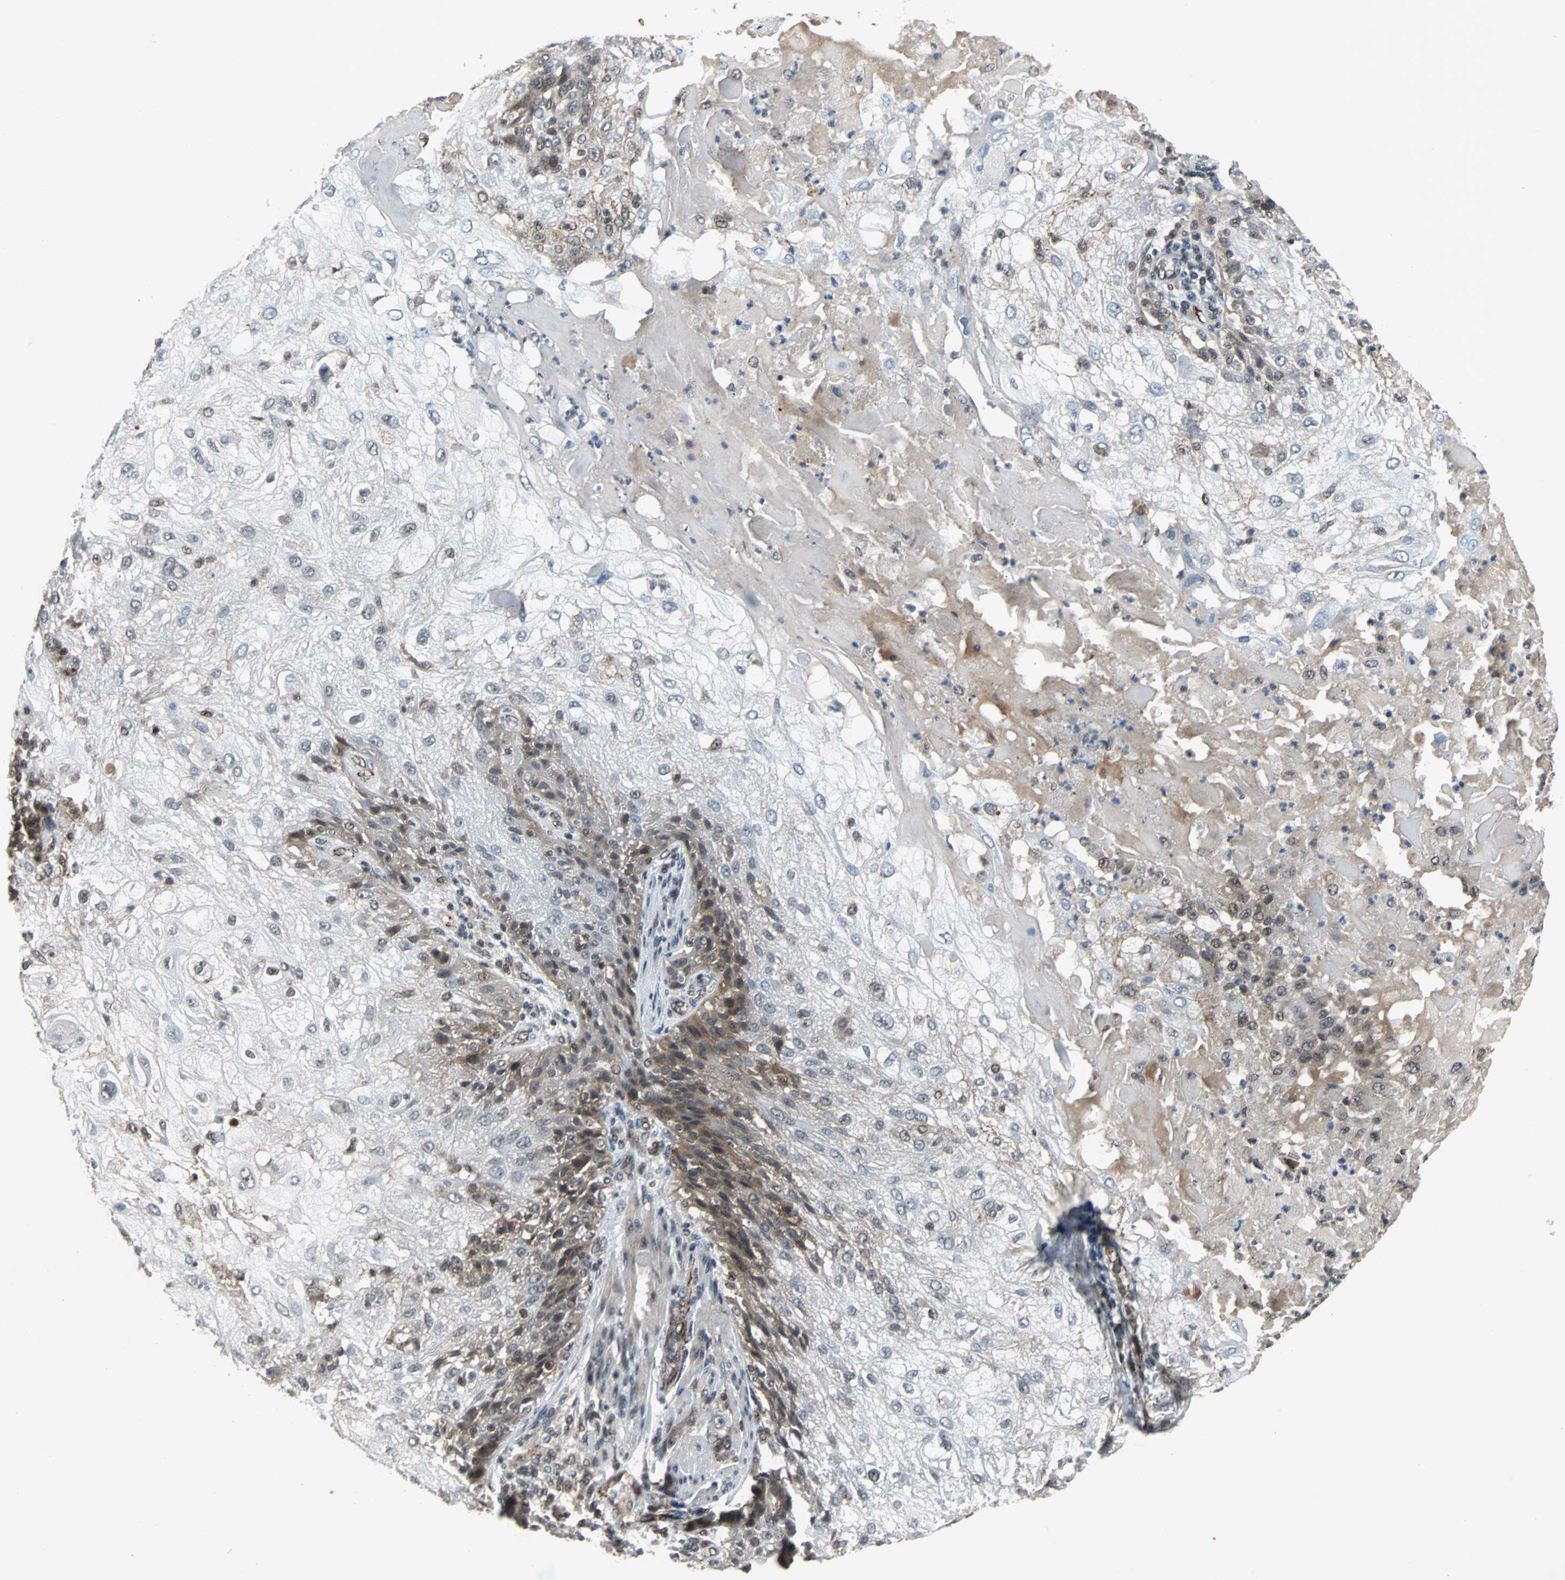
{"staining": {"intensity": "weak", "quantity": "25%-75%", "location": "cytoplasmic/membranous"}, "tissue": "skin cancer", "cell_type": "Tumor cells", "image_type": "cancer", "snomed": [{"axis": "morphology", "description": "Normal tissue, NOS"}, {"axis": "morphology", "description": "Squamous cell carcinoma, NOS"}, {"axis": "topography", "description": "Skin"}], "caption": "Brown immunohistochemical staining in skin cancer exhibits weak cytoplasmic/membranous positivity in about 25%-75% of tumor cells. (DAB = brown stain, brightfield microscopy at high magnification).", "gene": "LSR", "patient": {"sex": "female", "age": 83}}